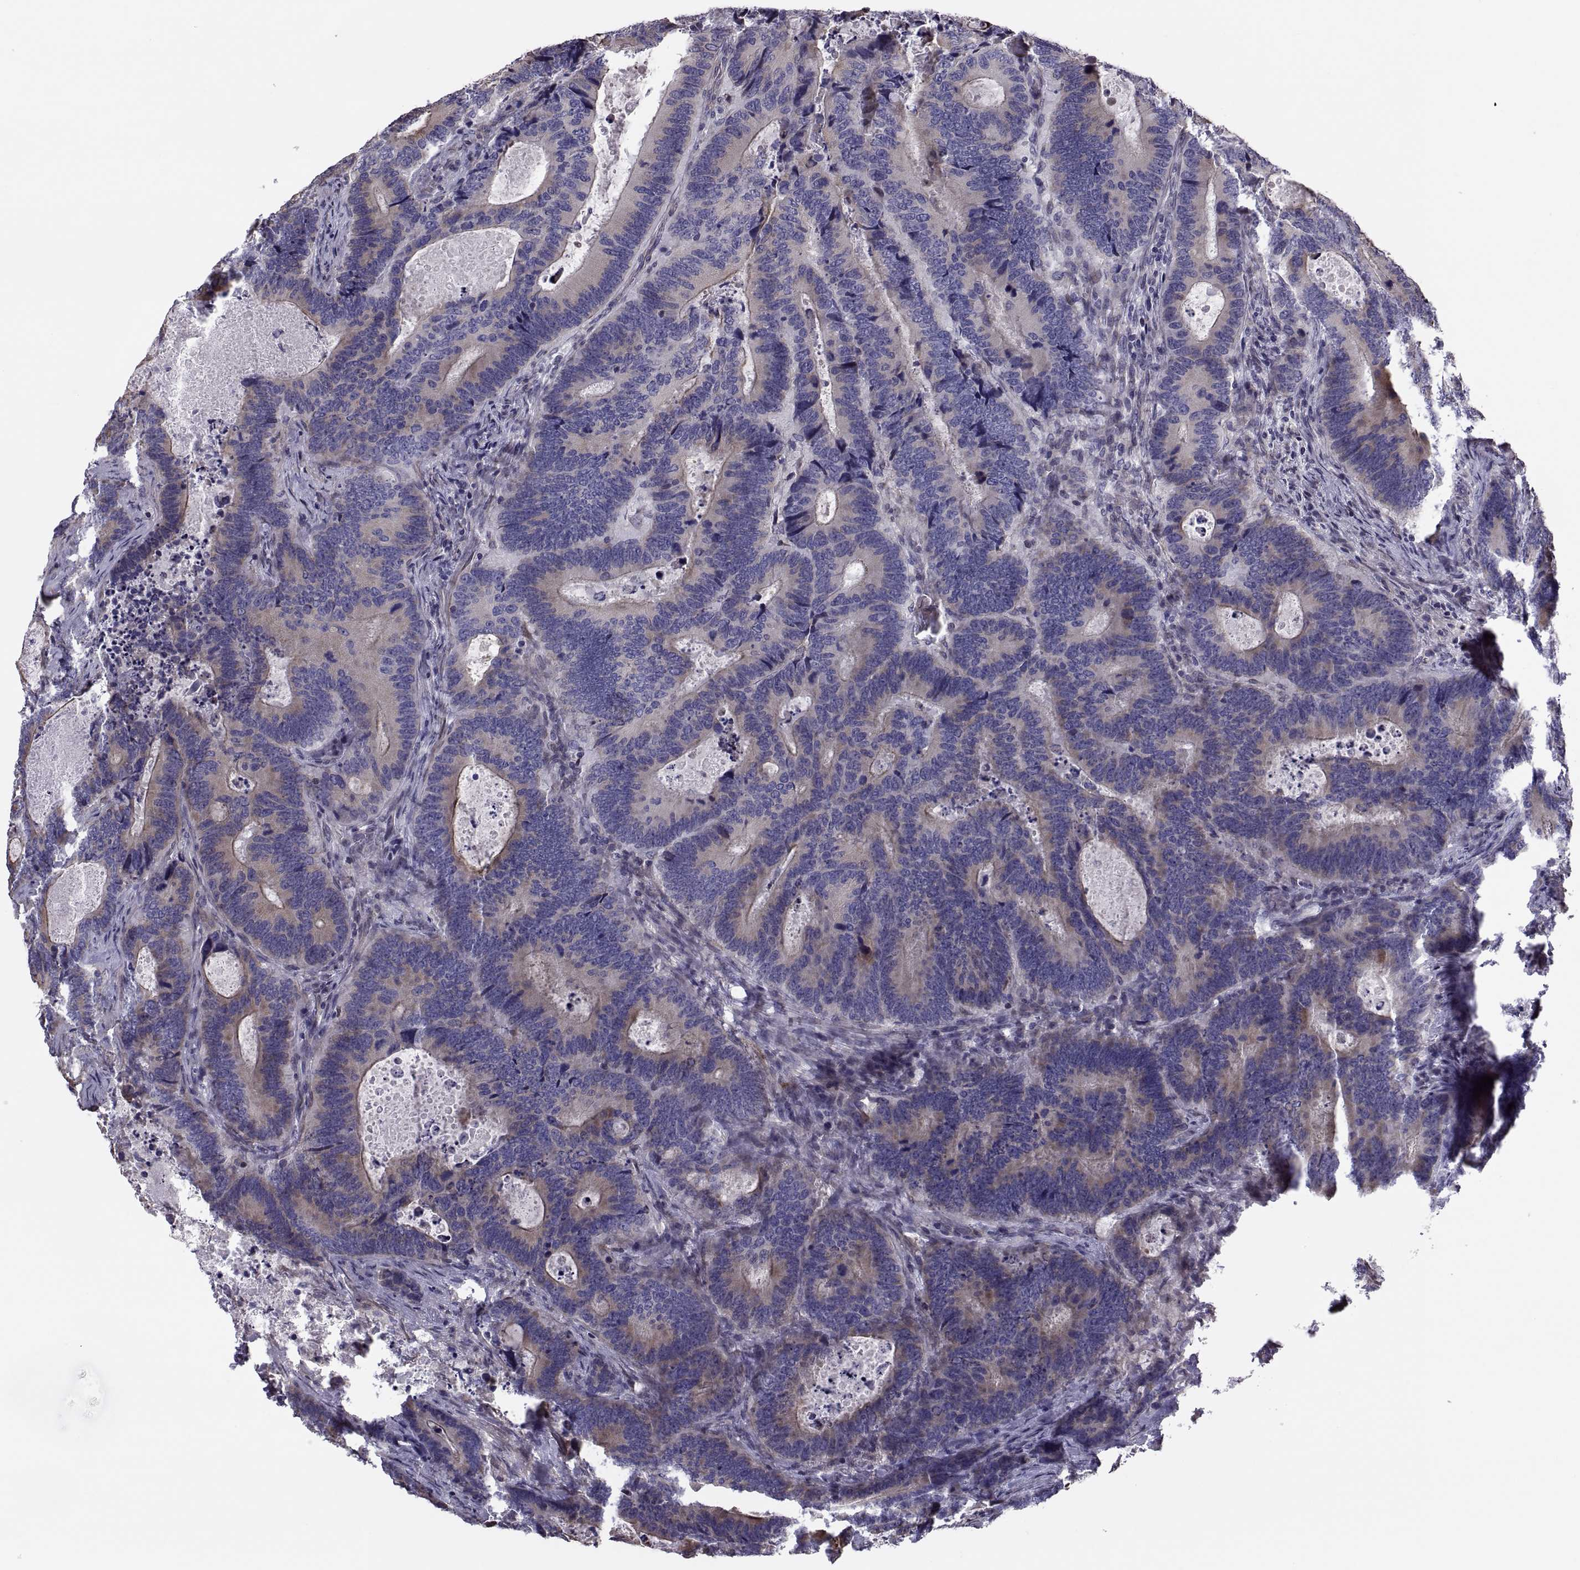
{"staining": {"intensity": "moderate", "quantity": "<25%", "location": "cytoplasmic/membranous"}, "tissue": "colorectal cancer", "cell_type": "Tumor cells", "image_type": "cancer", "snomed": [{"axis": "morphology", "description": "Adenocarcinoma, NOS"}, {"axis": "topography", "description": "Colon"}], "caption": "Immunohistochemical staining of colorectal adenocarcinoma shows low levels of moderate cytoplasmic/membranous protein expression in approximately <25% of tumor cells.", "gene": "ANO1", "patient": {"sex": "female", "age": 82}}